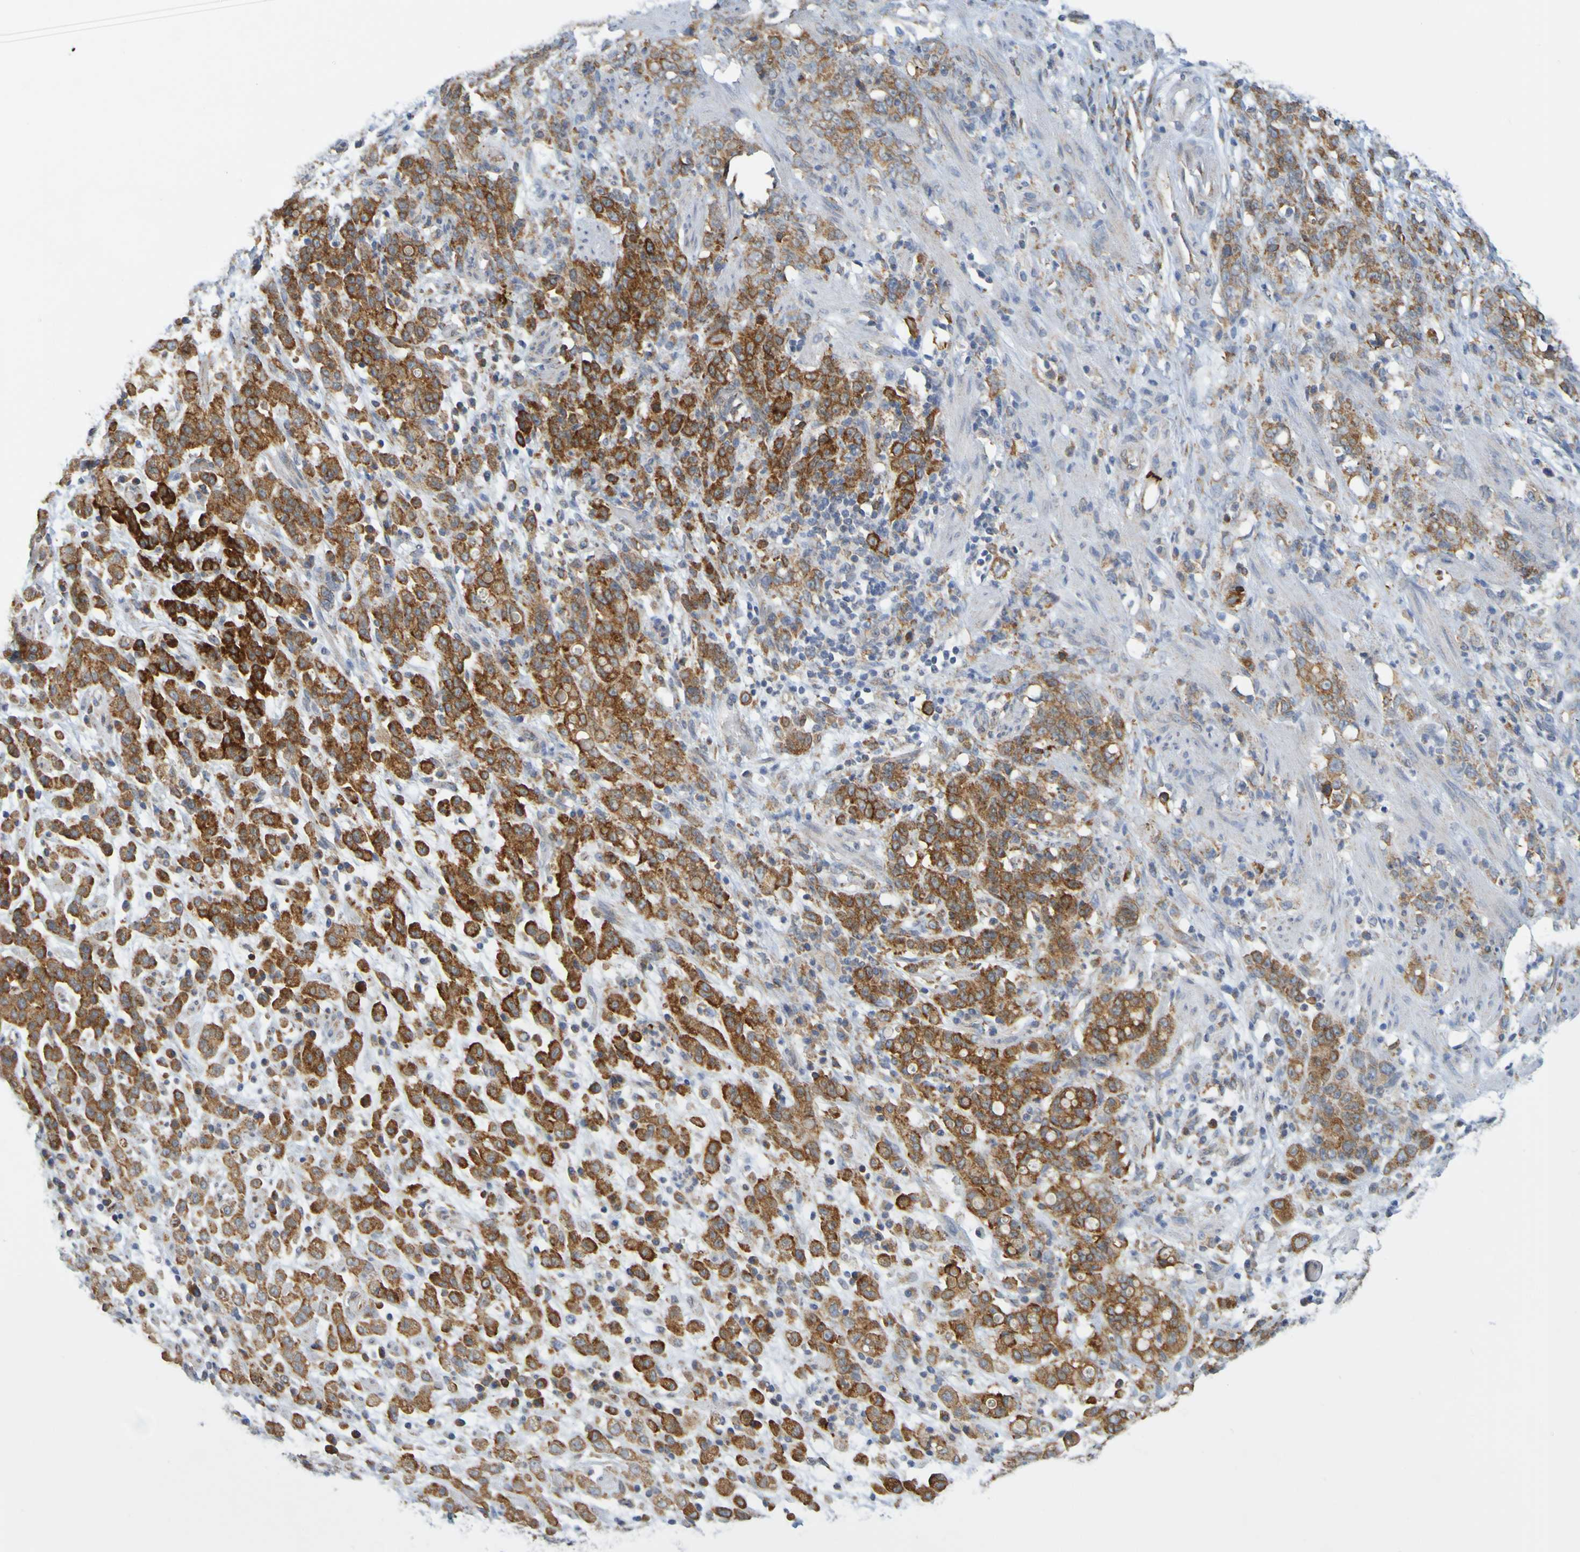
{"staining": {"intensity": "strong", "quantity": ">75%", "location": "cytoplasmic/membranous"}, "tissue": "stomach cancer", "cell_type": "Tumor cells", "image_type": "cancer", "snomed": [{"axis": "morphology", "description": "Adenocarcinoma, NOS"}, {"axis": "topography", "description": "Stomach, lower"}], "caption": "Immunohistochemistry (IHC) (DAB (3,3'-diaminobenzidine)) staining of stomach cancer (adenocarcinoma) reveals strong cytoplasmic/membranous protein expression in approximately >75% of tumor cells.", "gene": "PDIA3", "patient": {"sex": "male", "age": 88}}